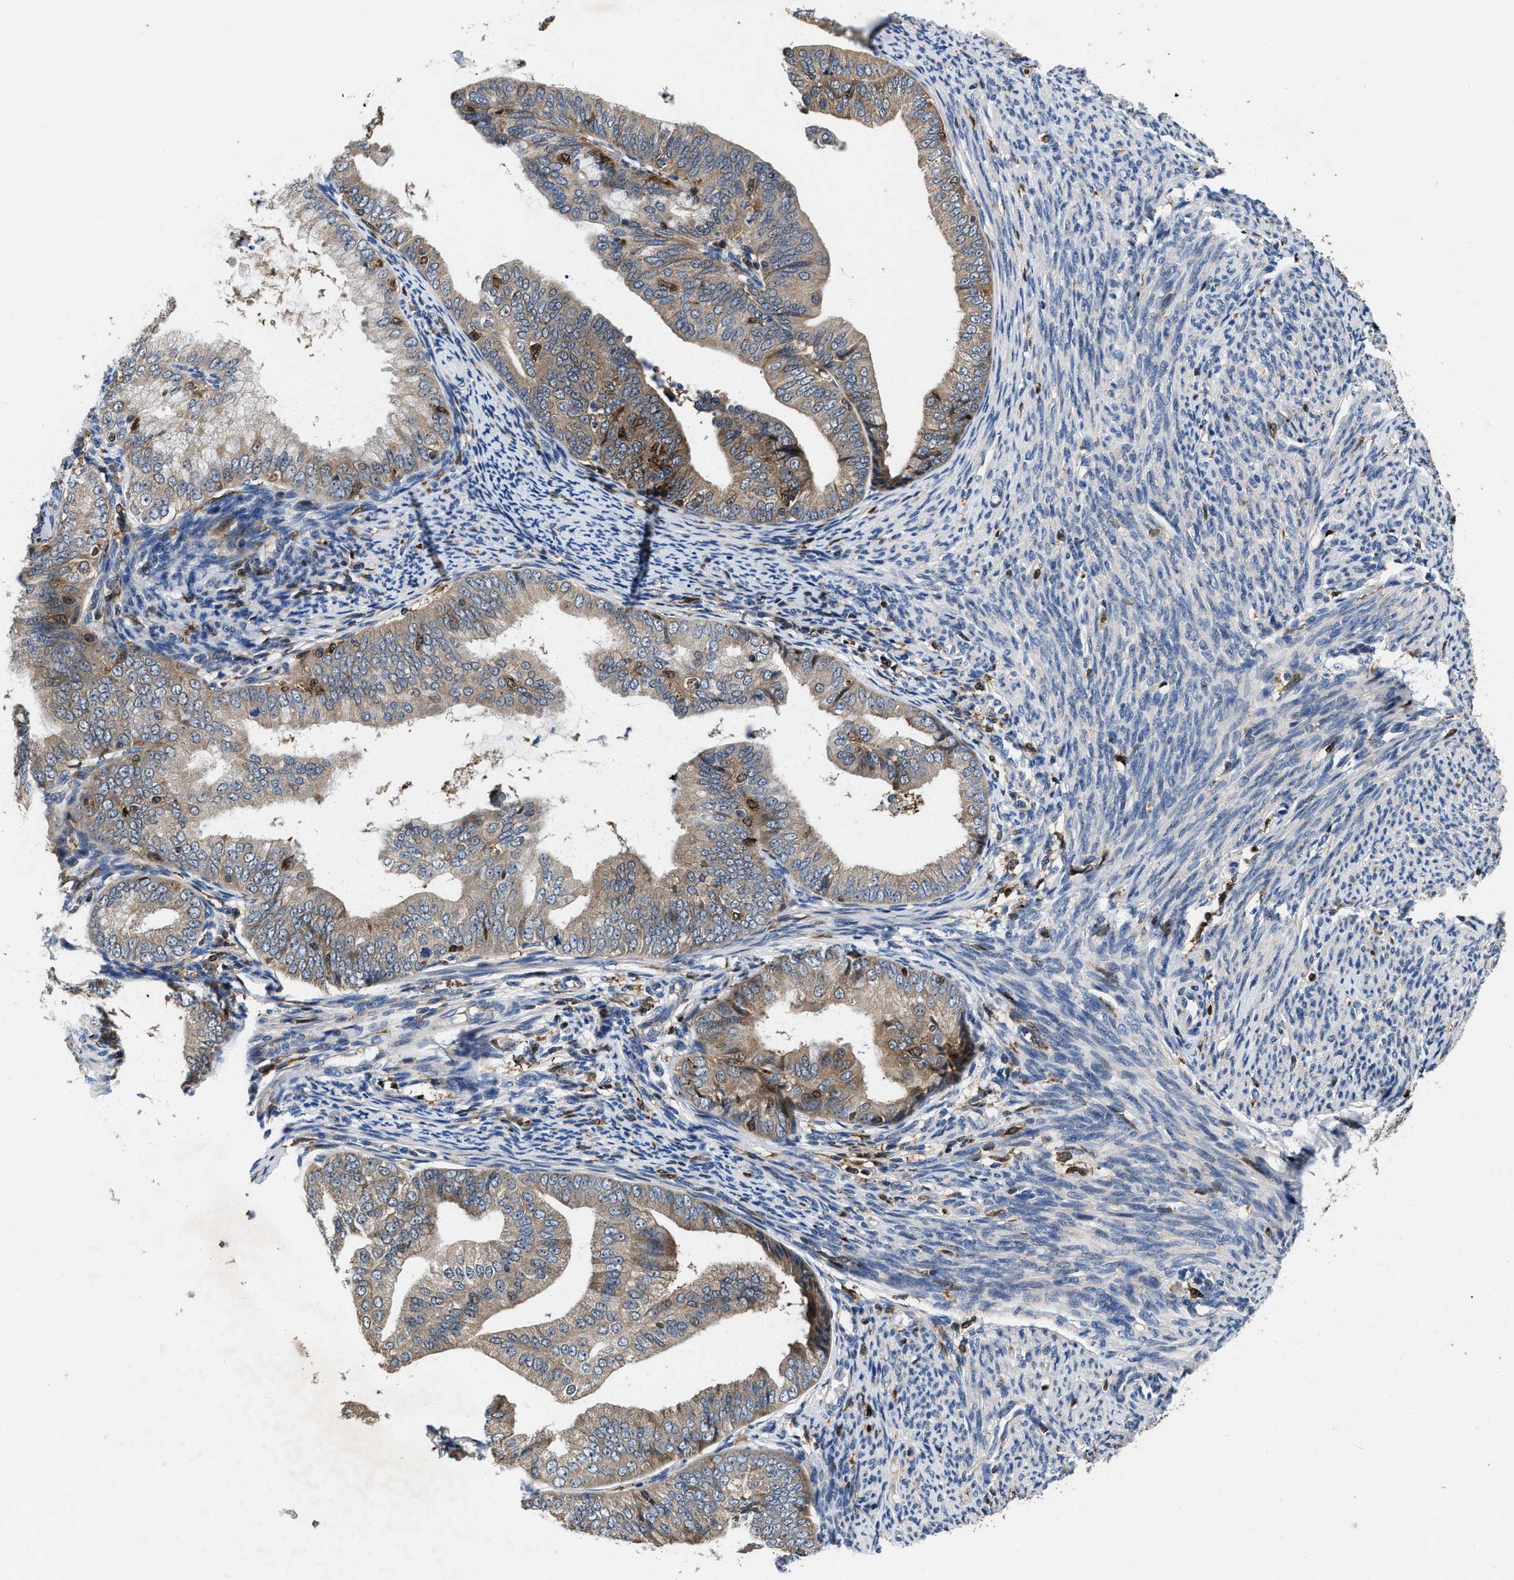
{"staining": {"intensity": "moderate", "quantity": "25%-75%", "location": "cytoplasmic/membranous"}, "tissue": "endometrial cancer", "cell_type": "Tumor cells", "image_type": "cancer", "snomed": [{"axis": "morphology", "description": "Adenocarcinoma, NOS"}, {"axis": "topography", "description": "Endometrium"}], "caption": "This micrograph shows immunohistochemistry (IHC) staining of endometrial cancer (adenocarcinoma), with medium moderate cytoplasmic/membranous staining in approximately 25%-75% of tumor cells.", "gene": "RGS10", "patient": {"sex": "female", "age": 63}}